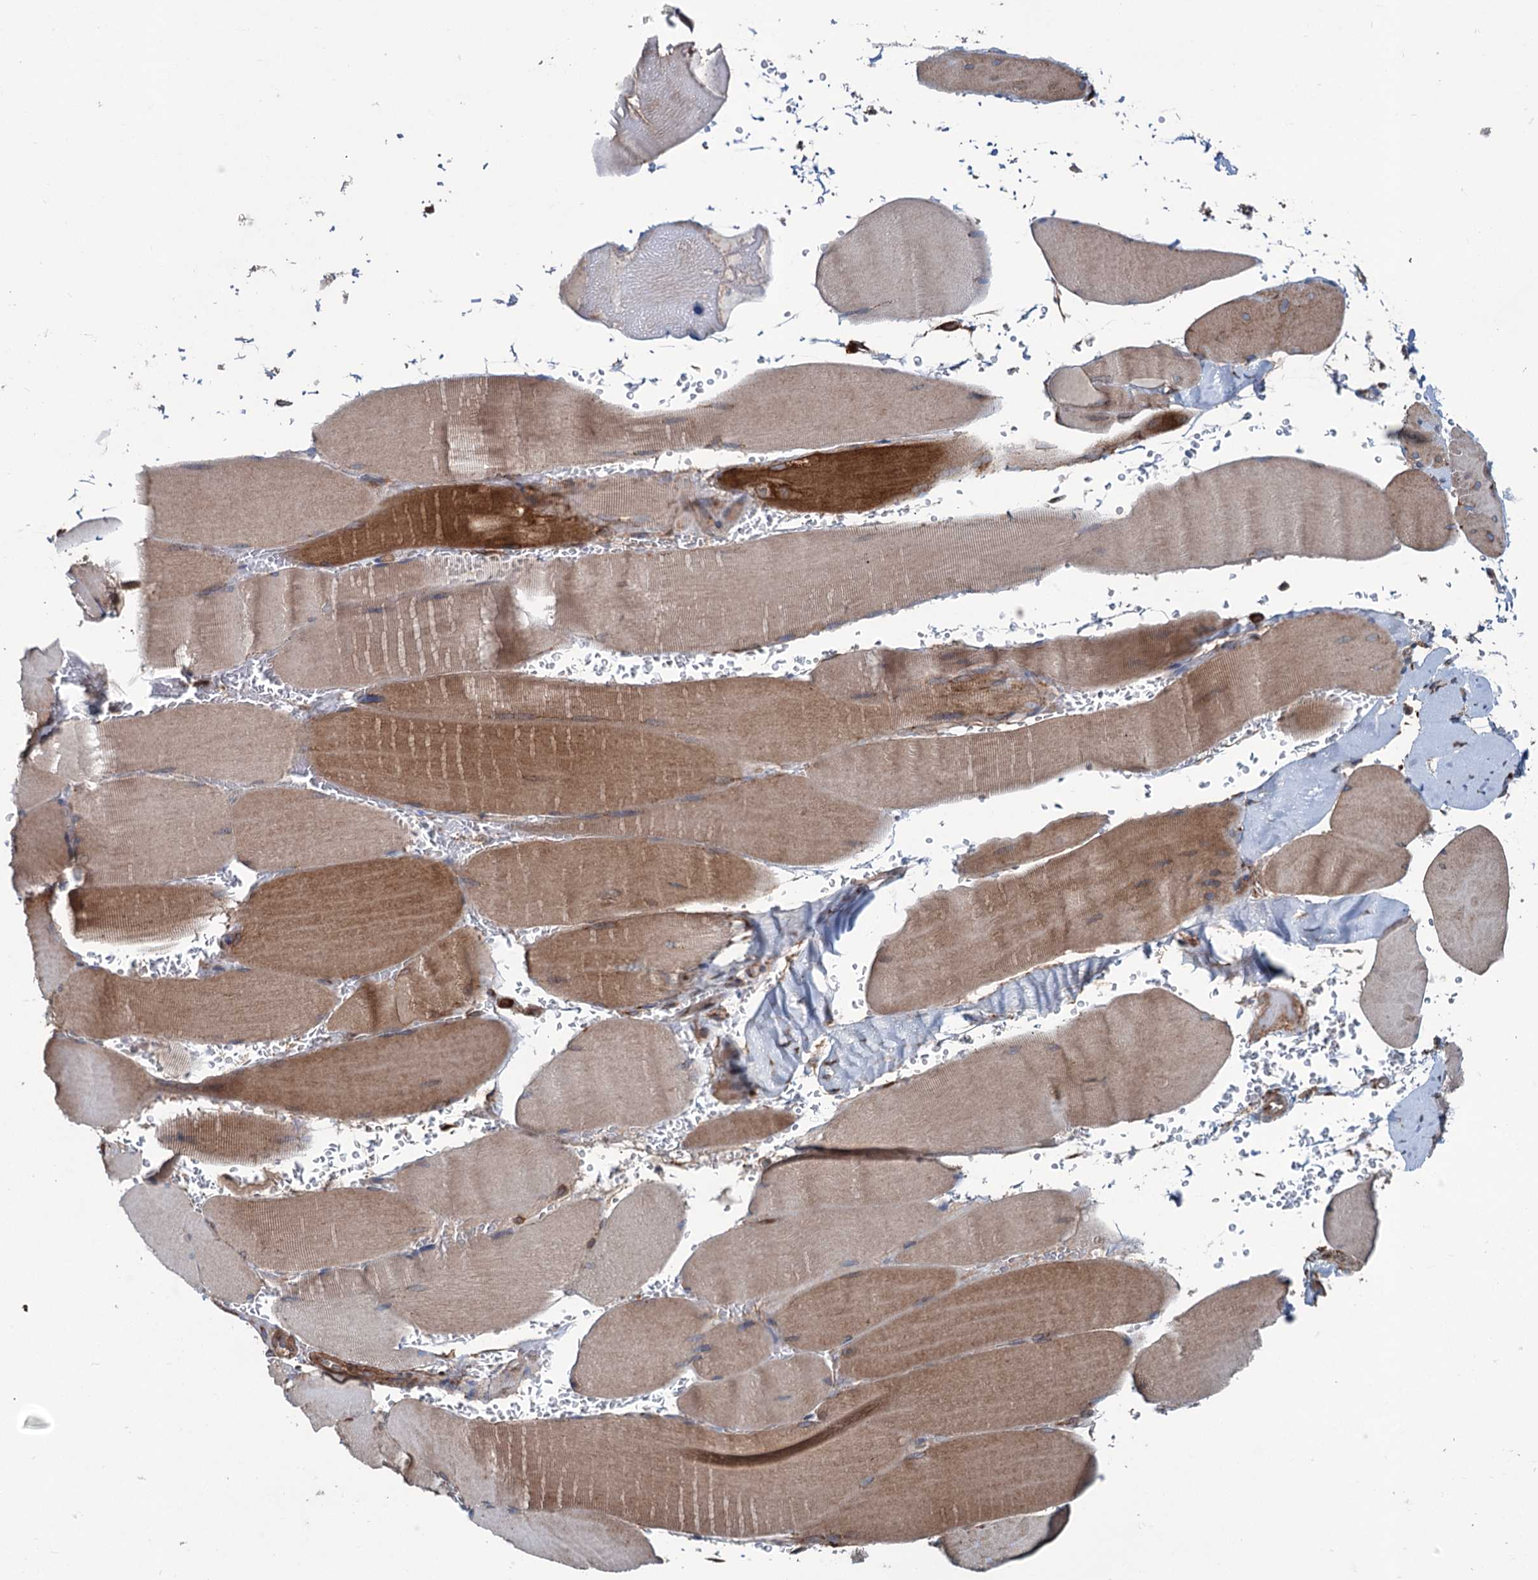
{"staining": {"intensity": "moderate", "quantity": ">75%", "location": "cytoplasmic/membranous"}, "tissue": "skeletal muscle", "cell_type": "Myocytes", "image_type": "normal", "snomed": [{"axis": "morphology", "description": "Normal tissue, NOS"}, {"axis": "topography", "description": "Skeletal muscle"}, {"axis": "topography", "description": "Head-Neck"}], "caption": "Skeletal muscle stained with immunohistochemistry displays moderate cytoplasmic/membranous staining in about >75% of myocytes.", "gene": "CALCOCO1", "patient": {"sex": "male", "age": 66}}